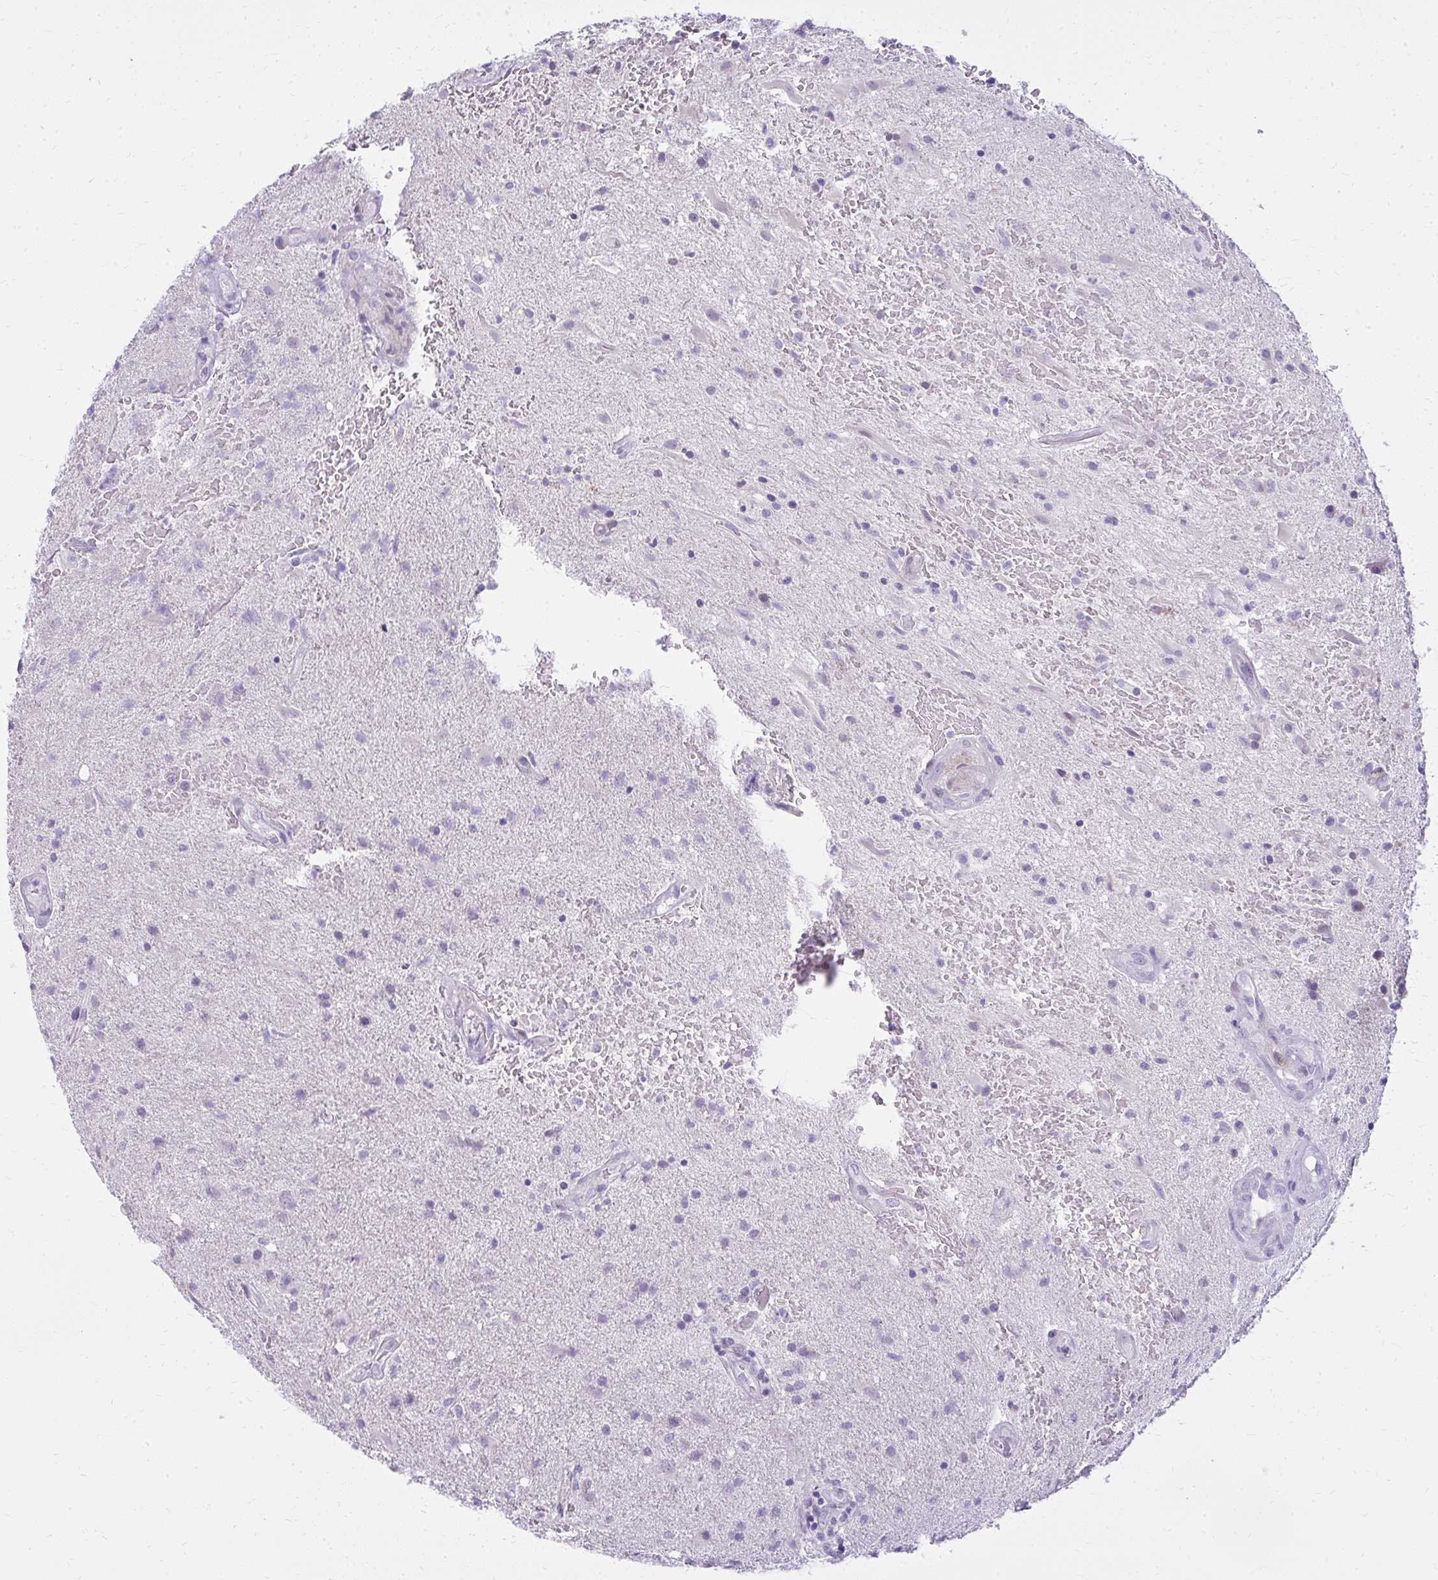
{"staining": {"intensity": "negative", "quantity": "none", "location": "none"}, "tissue": "glioma", "cell_type": "Tumor cells", "image_type": "cancer", "snomed": [{"axis": "morphology", "description": "Glioma, malignant, High grade"}, {"axis": "topography", "description": "Brain"}], "caption": "Malignant glioma (high-grade) was stained to show a protein in brown. There is no significant expression in tumor cells.", "gene": "PRAP1", "patient": {"sex": "male", "age": 67}}